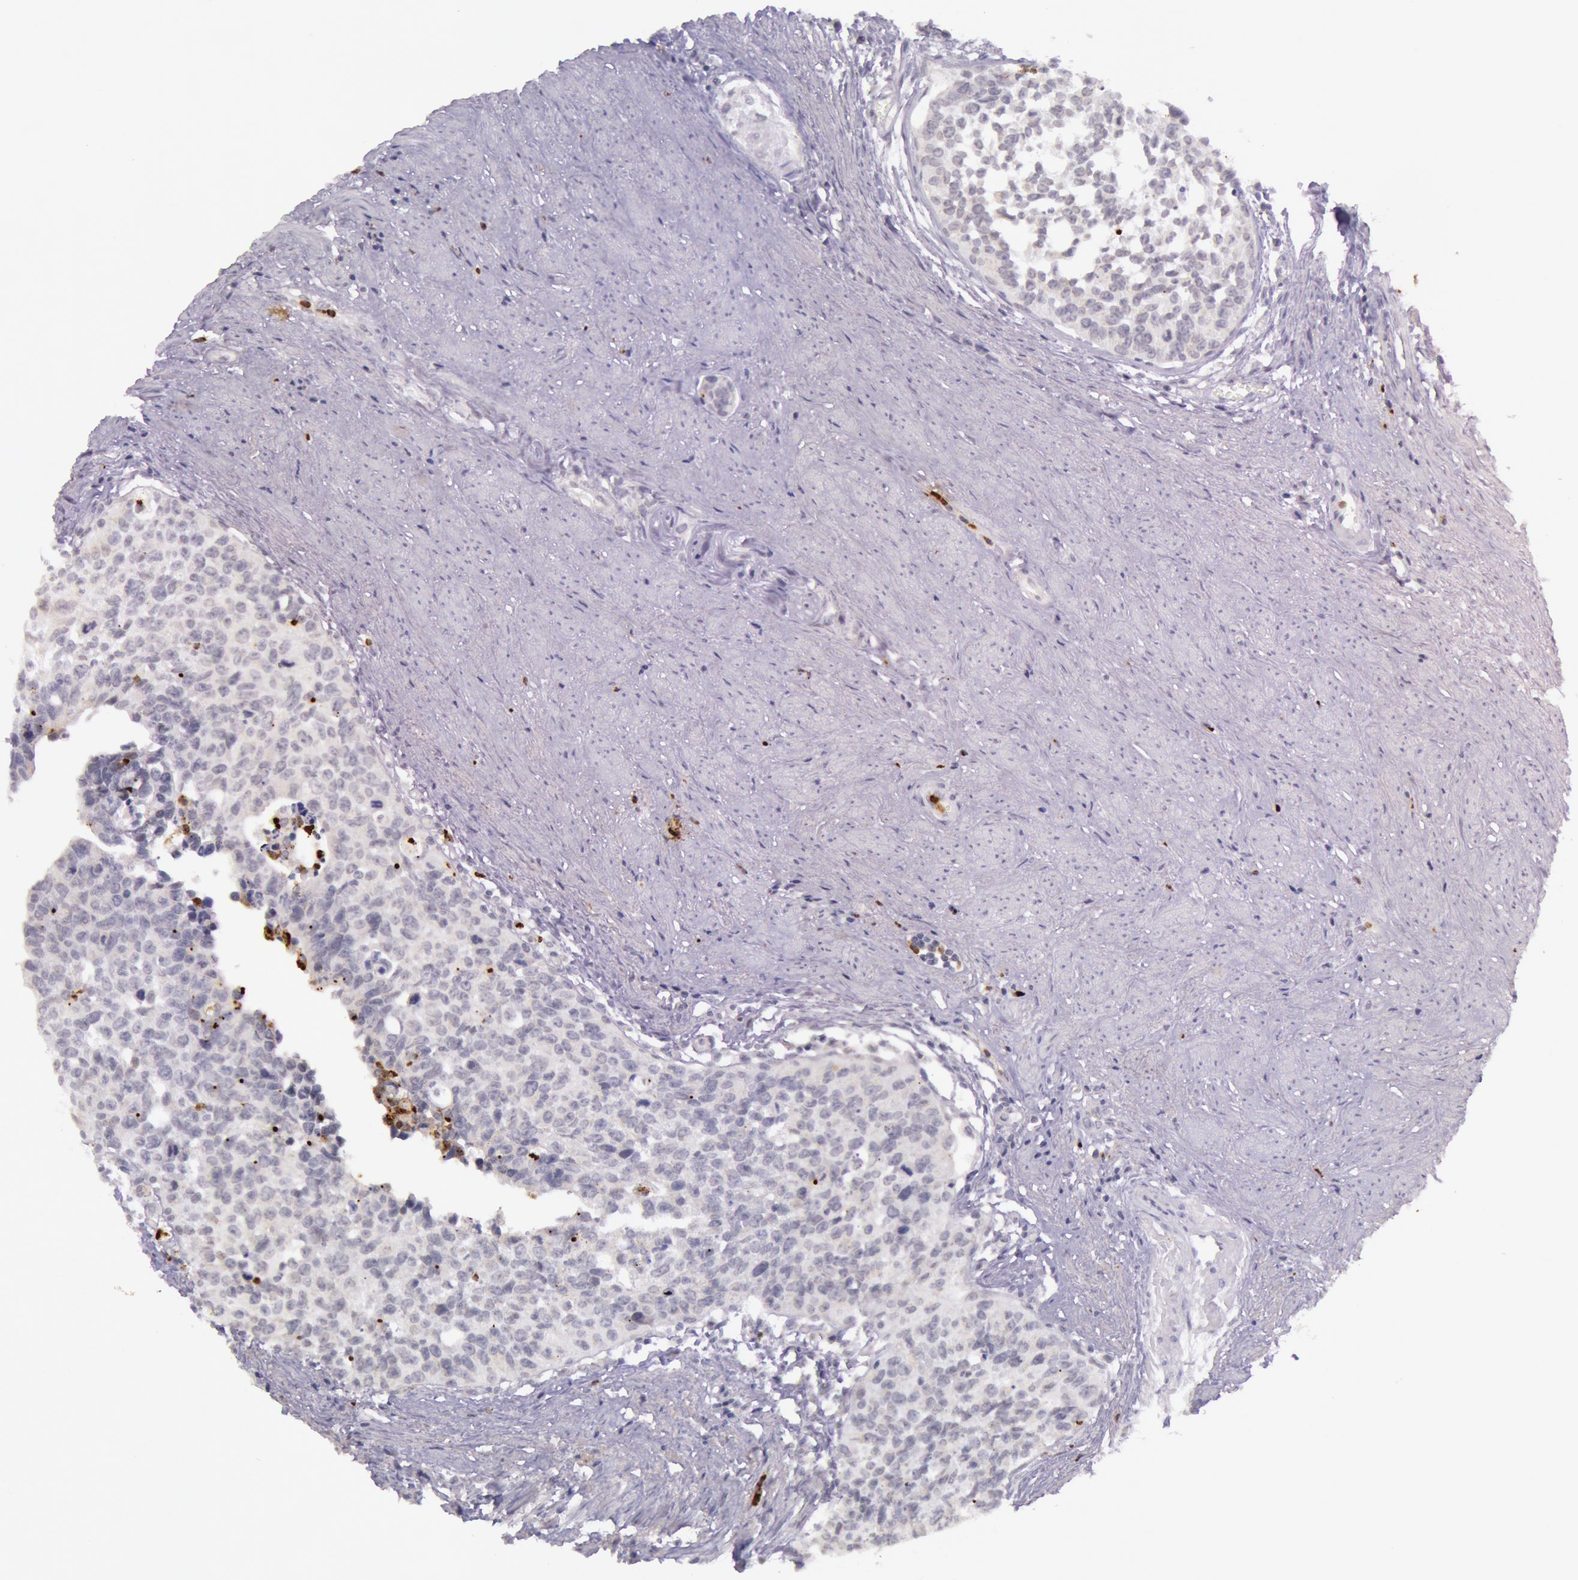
{"staining": {"intensity": "negative", "quantity": "none", "location": "none"}, "tissue": "urothelial cancer", "cell_type": "Tumor cells", "image_type": "cancer", "snomed": [{"axis": "morphology", "description": "Urothelial carcinoma, High grade"}, {"axis": "topography", "description": "Urinary bladder"}], "caption": "The immunohistochemistry micrograph has no significant positivity in tumor cells of urothelial cancer tissue.", "gene": "KDM6A", "patient": {"sex": "male", "age": 81}}